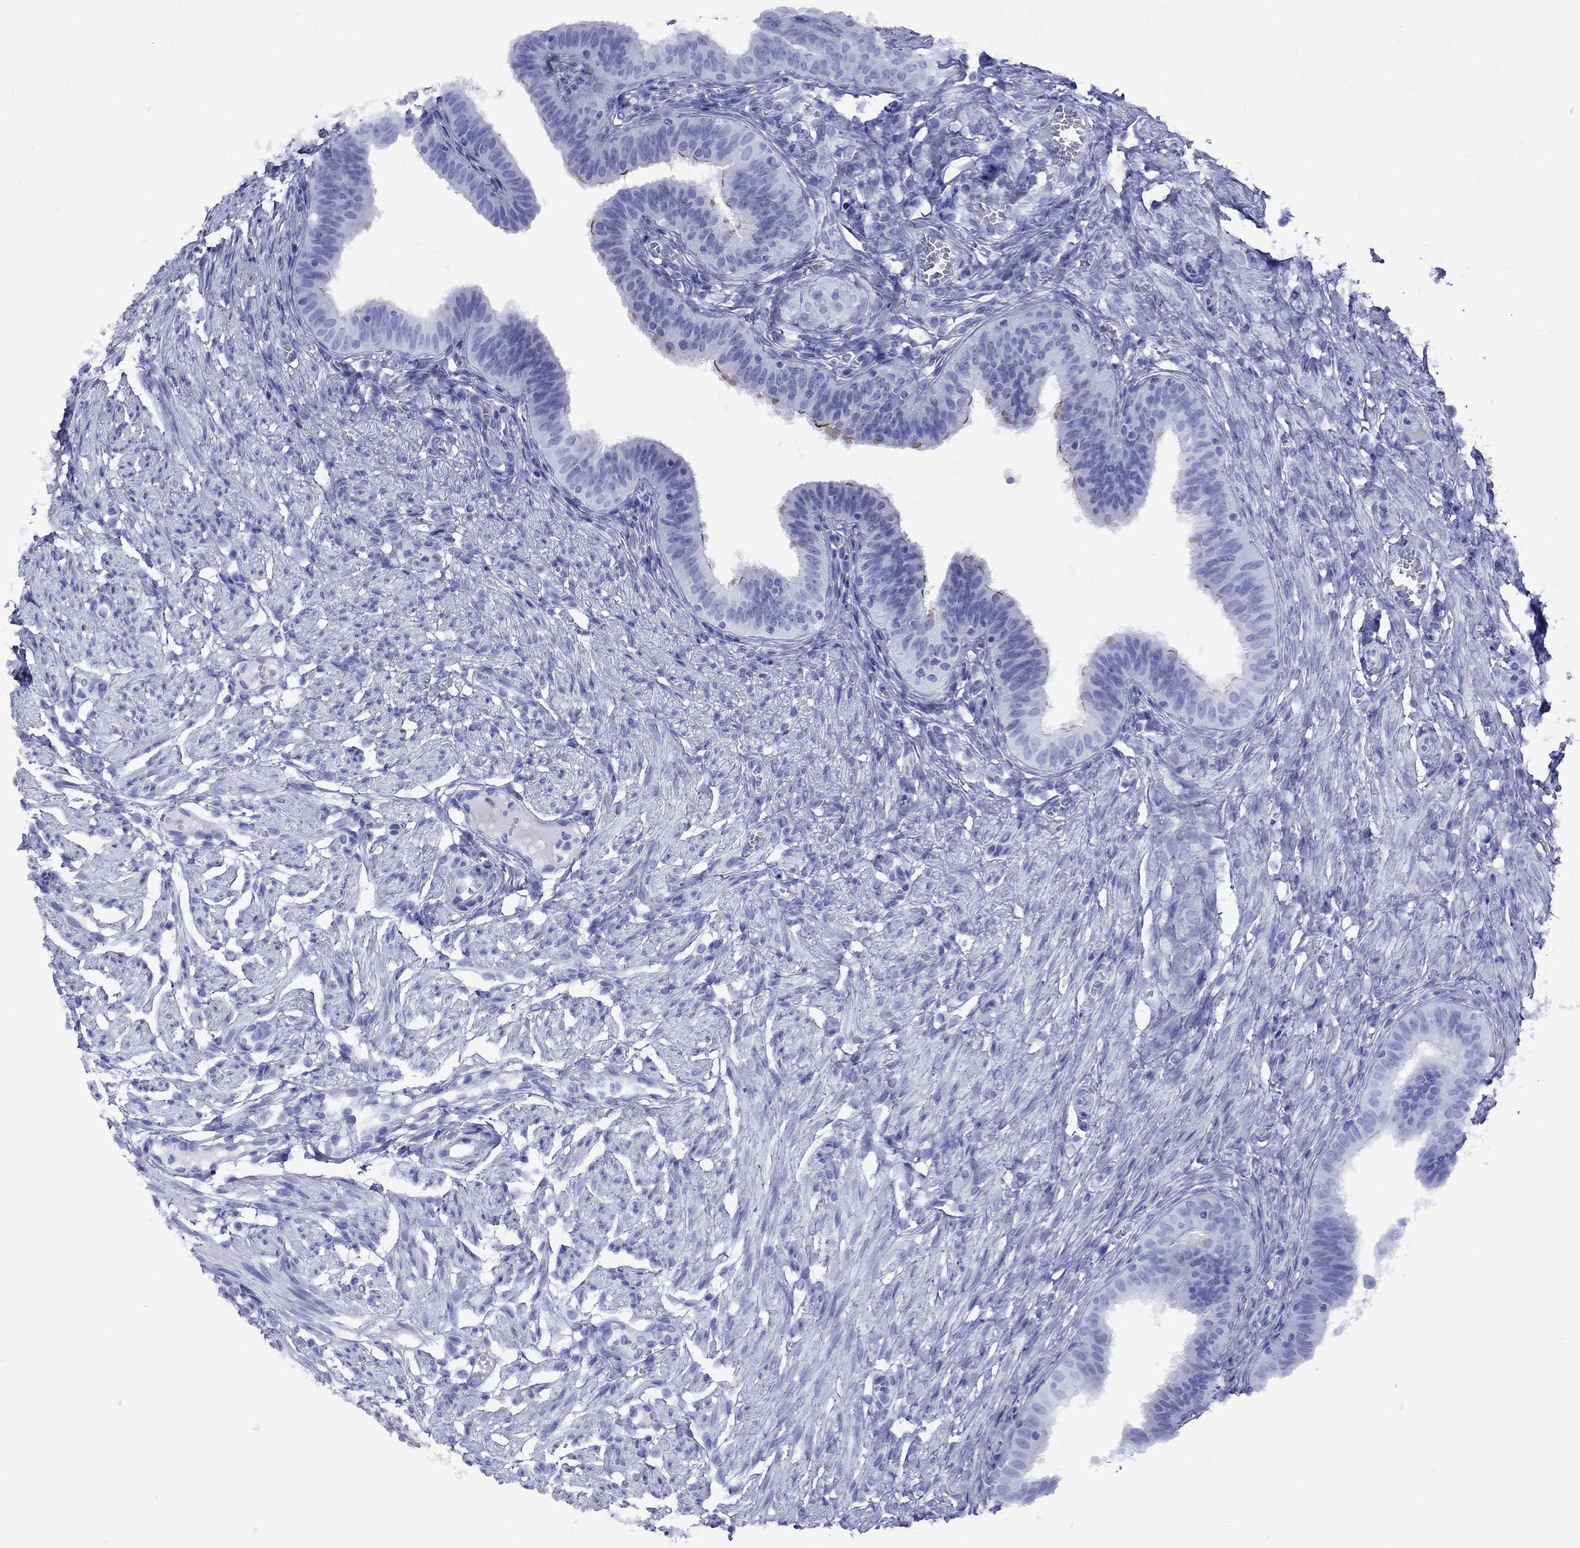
{"staining": {"intensity": "negative", "quantity": "none", "location": "none"}, "tissue": "fallopian tube", "cell_type": "Glandular cells", "image_type": "normal", "snomed": [{"axis": "morphology", "description": "Normal tissue, NOS"}, {"axis": "topography", "description": "Fallopian tube"}], "caption": "Immunohistochemistry (IHC) image of unremarkable fallopian tube: fallopian tube stained with DAB shows no significant protein staining in glandular cells.", "gene": "ROM1", "patient": {"sex": "female", "age": 25}}